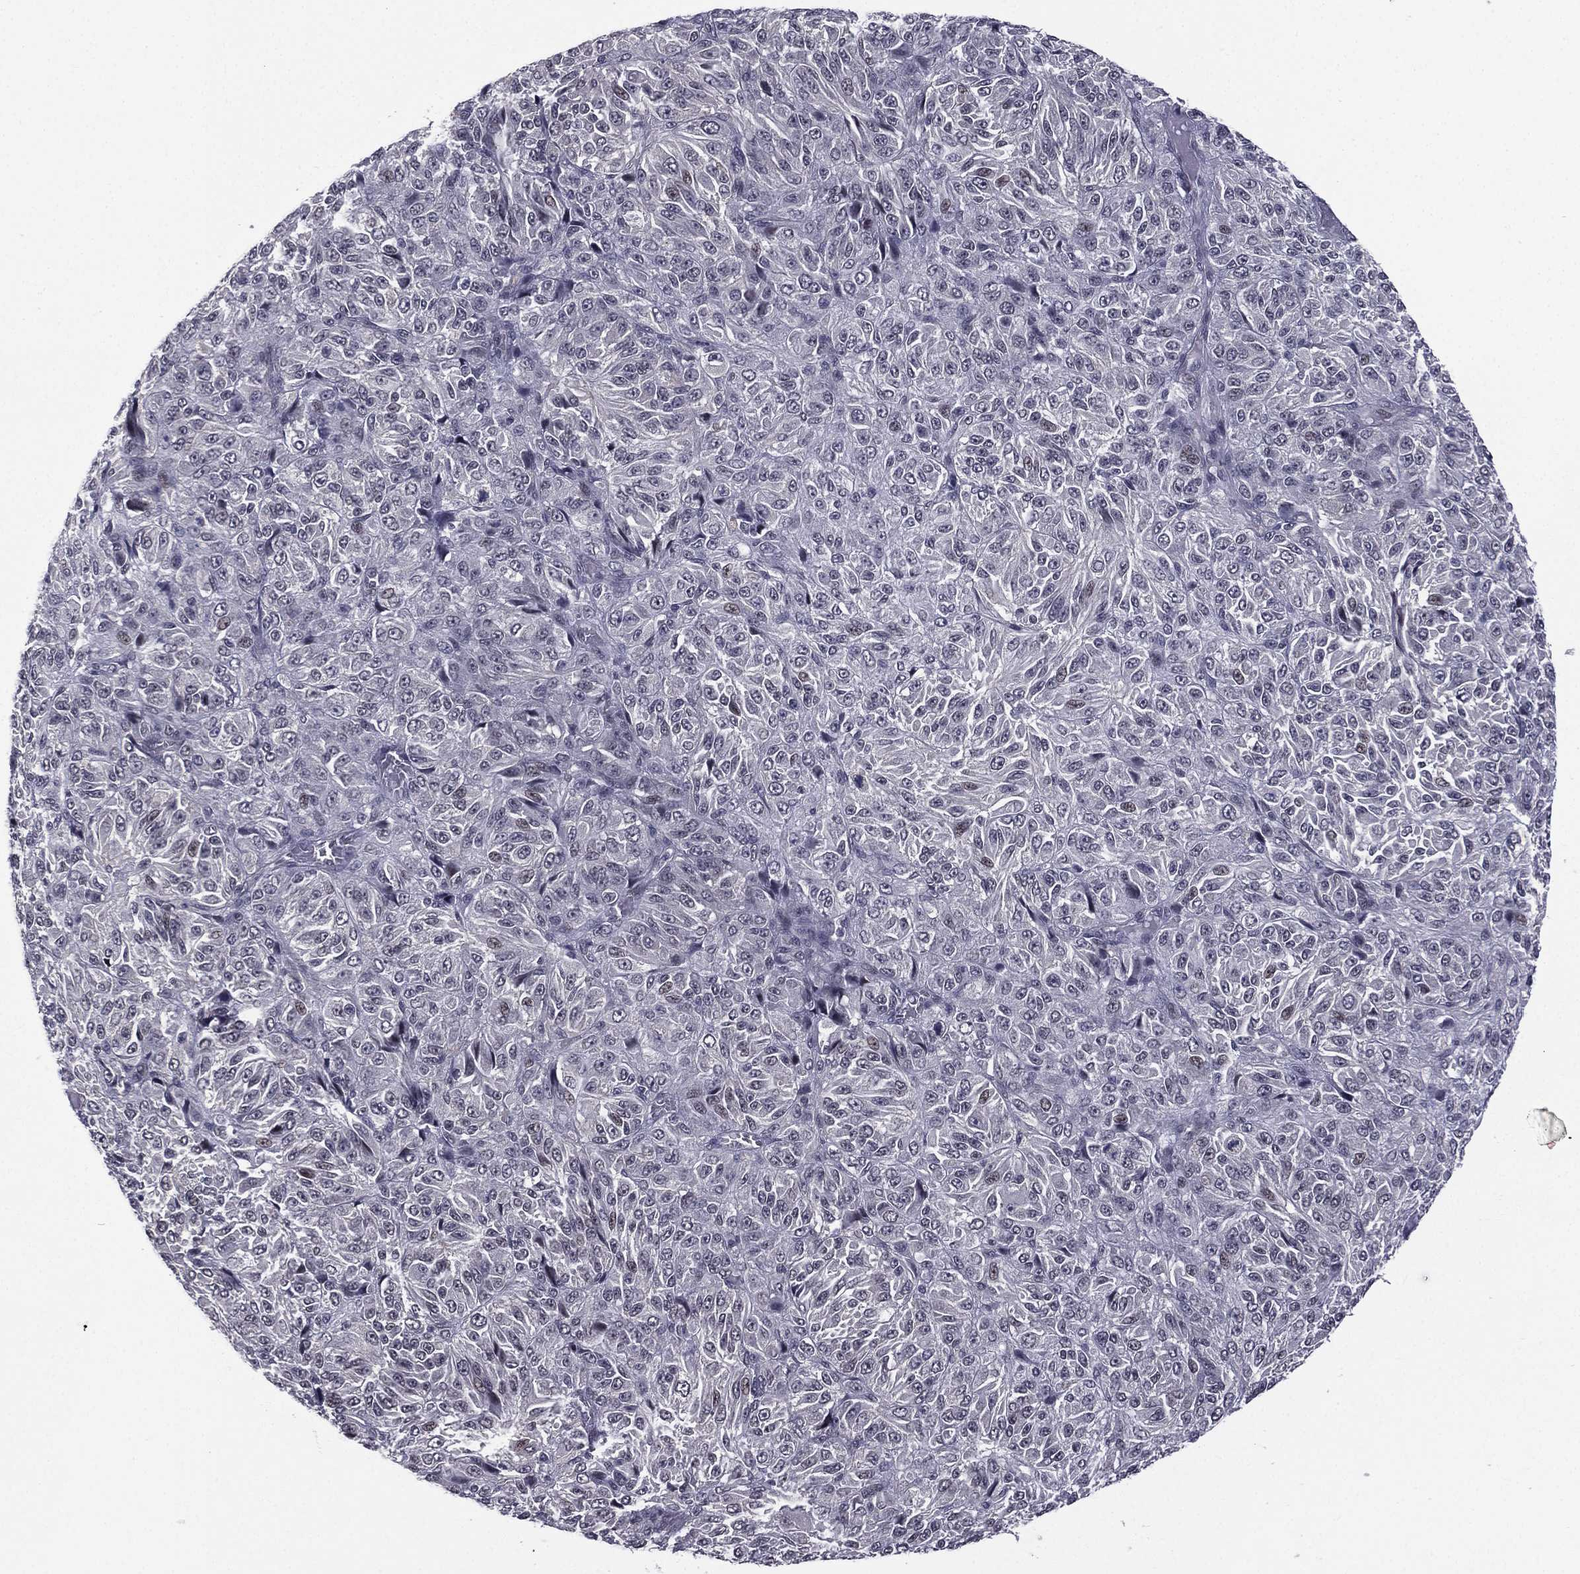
{"staining": {"intensity": "negative", "quantity": "none", "location": "none"}, "tissue": "melanoma", "cell_type": "Tumor cells", "image_type": "cancer", "snomed": [{"axis": "morphology", "description": "Malignant melanoma, Metastatic site"}, {"axis": "topography", "description": "Brain"}], "caption": "Malignant melanoma (metastatic site) was stained to show a protein in brown. There is no significant expression in tumor cells.", "gene": "ACTRT2", "patient": {"sex": "female", "age": 56}}